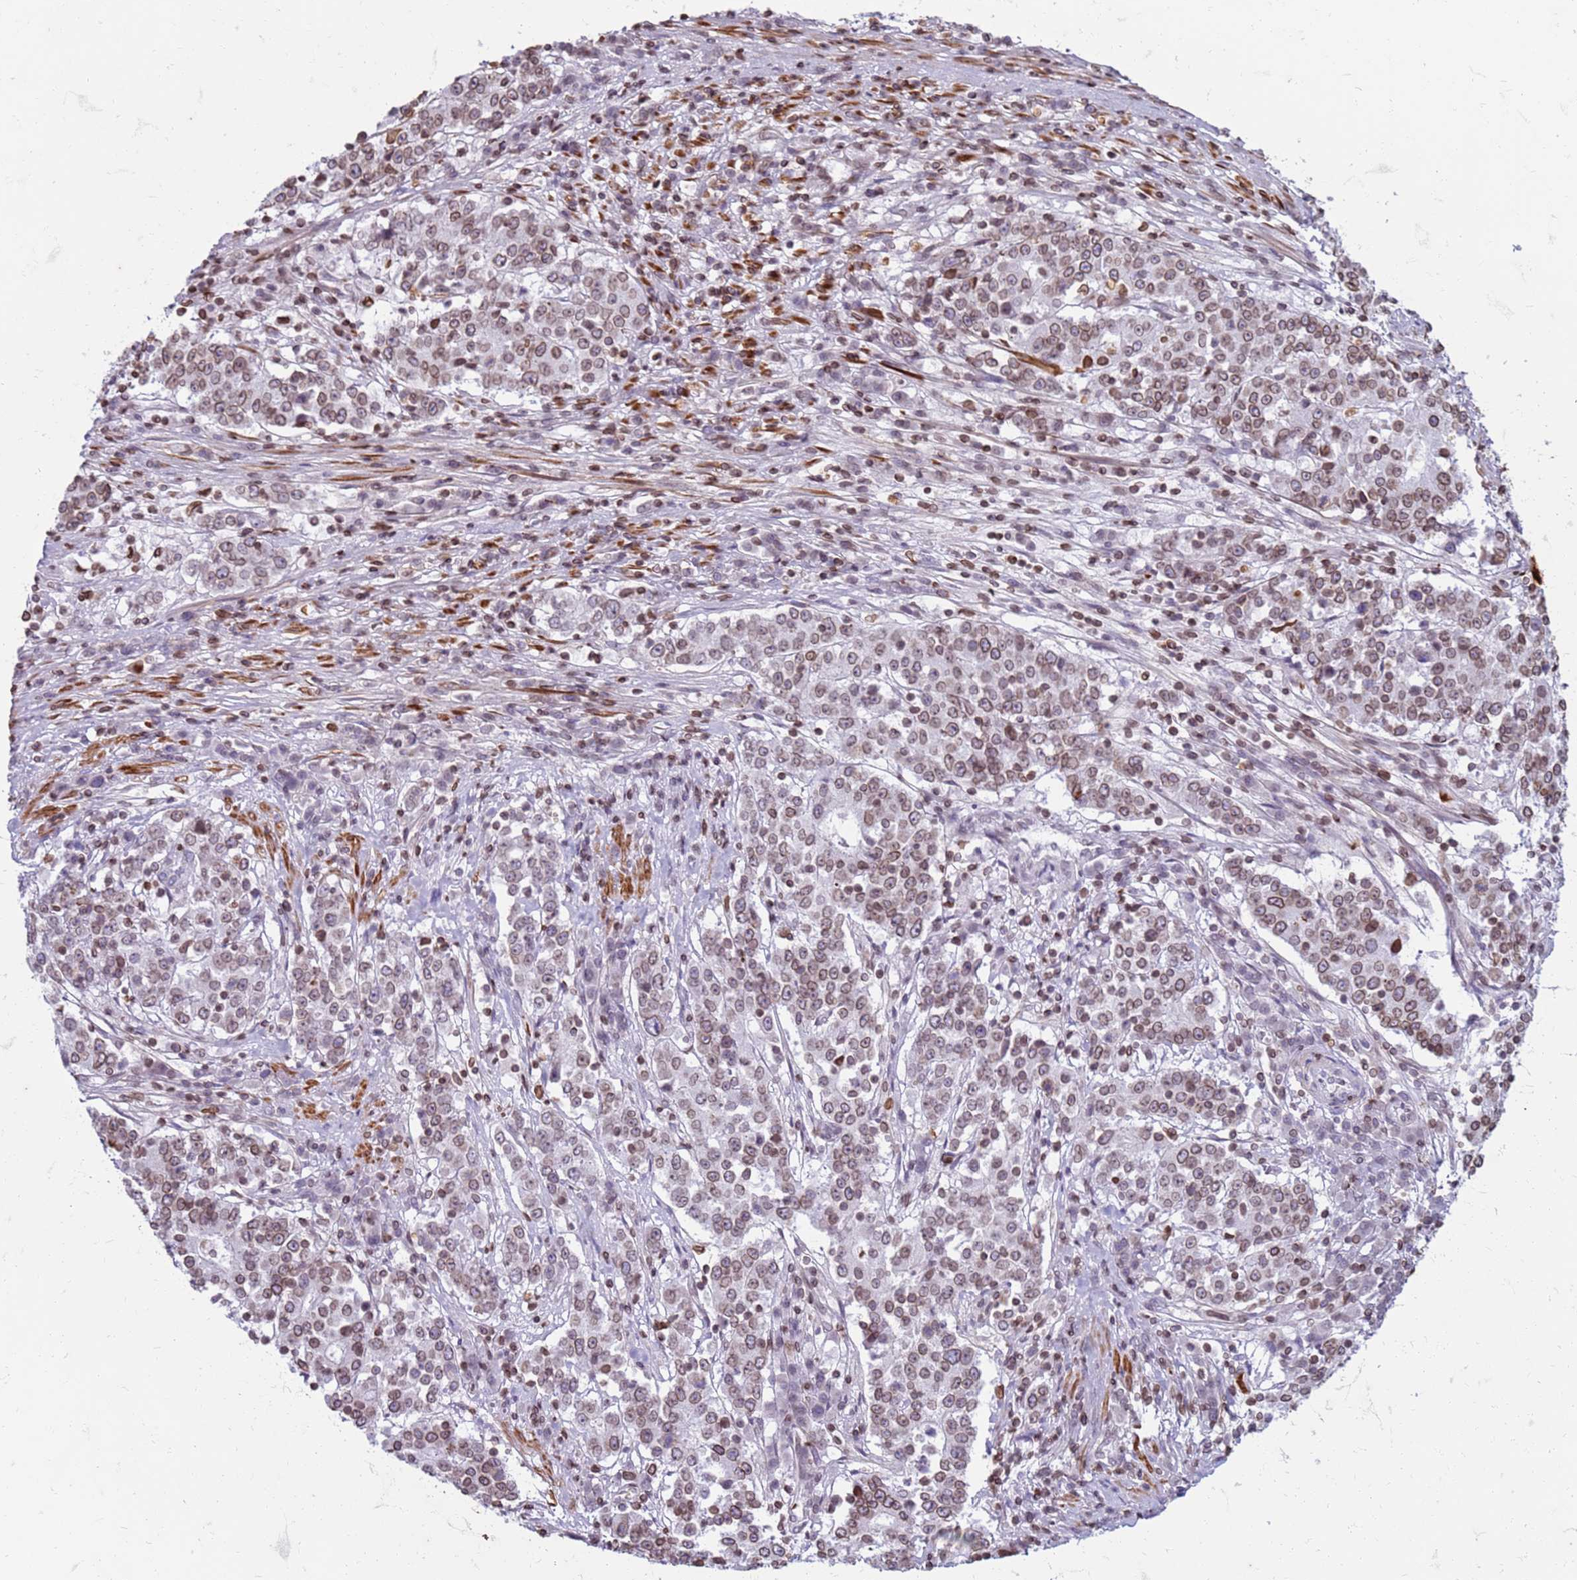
{"staining": {"intensity": "moderate", "quantity": ">75%", "location": "cytoplasmic/membranous,nuclear"}, "tissue": "stomach cancer", "cell_type": "Tumor cells", "image_type": "cancer", "snomed": [{"axis": "morphology", "description": "Adenocarcinoma, NOS"}, {"axis": "topography", "description": "Stomach"}], "caption": "Approximately >75% of tumor cells in stomach cancer exhibit moderate cytoplasmic/membranous and nuclear protein staining as visualized by brown immunohistochemical staining.", "gene": "METTL25B", "patient": {"sex": "male", "age": 59}}